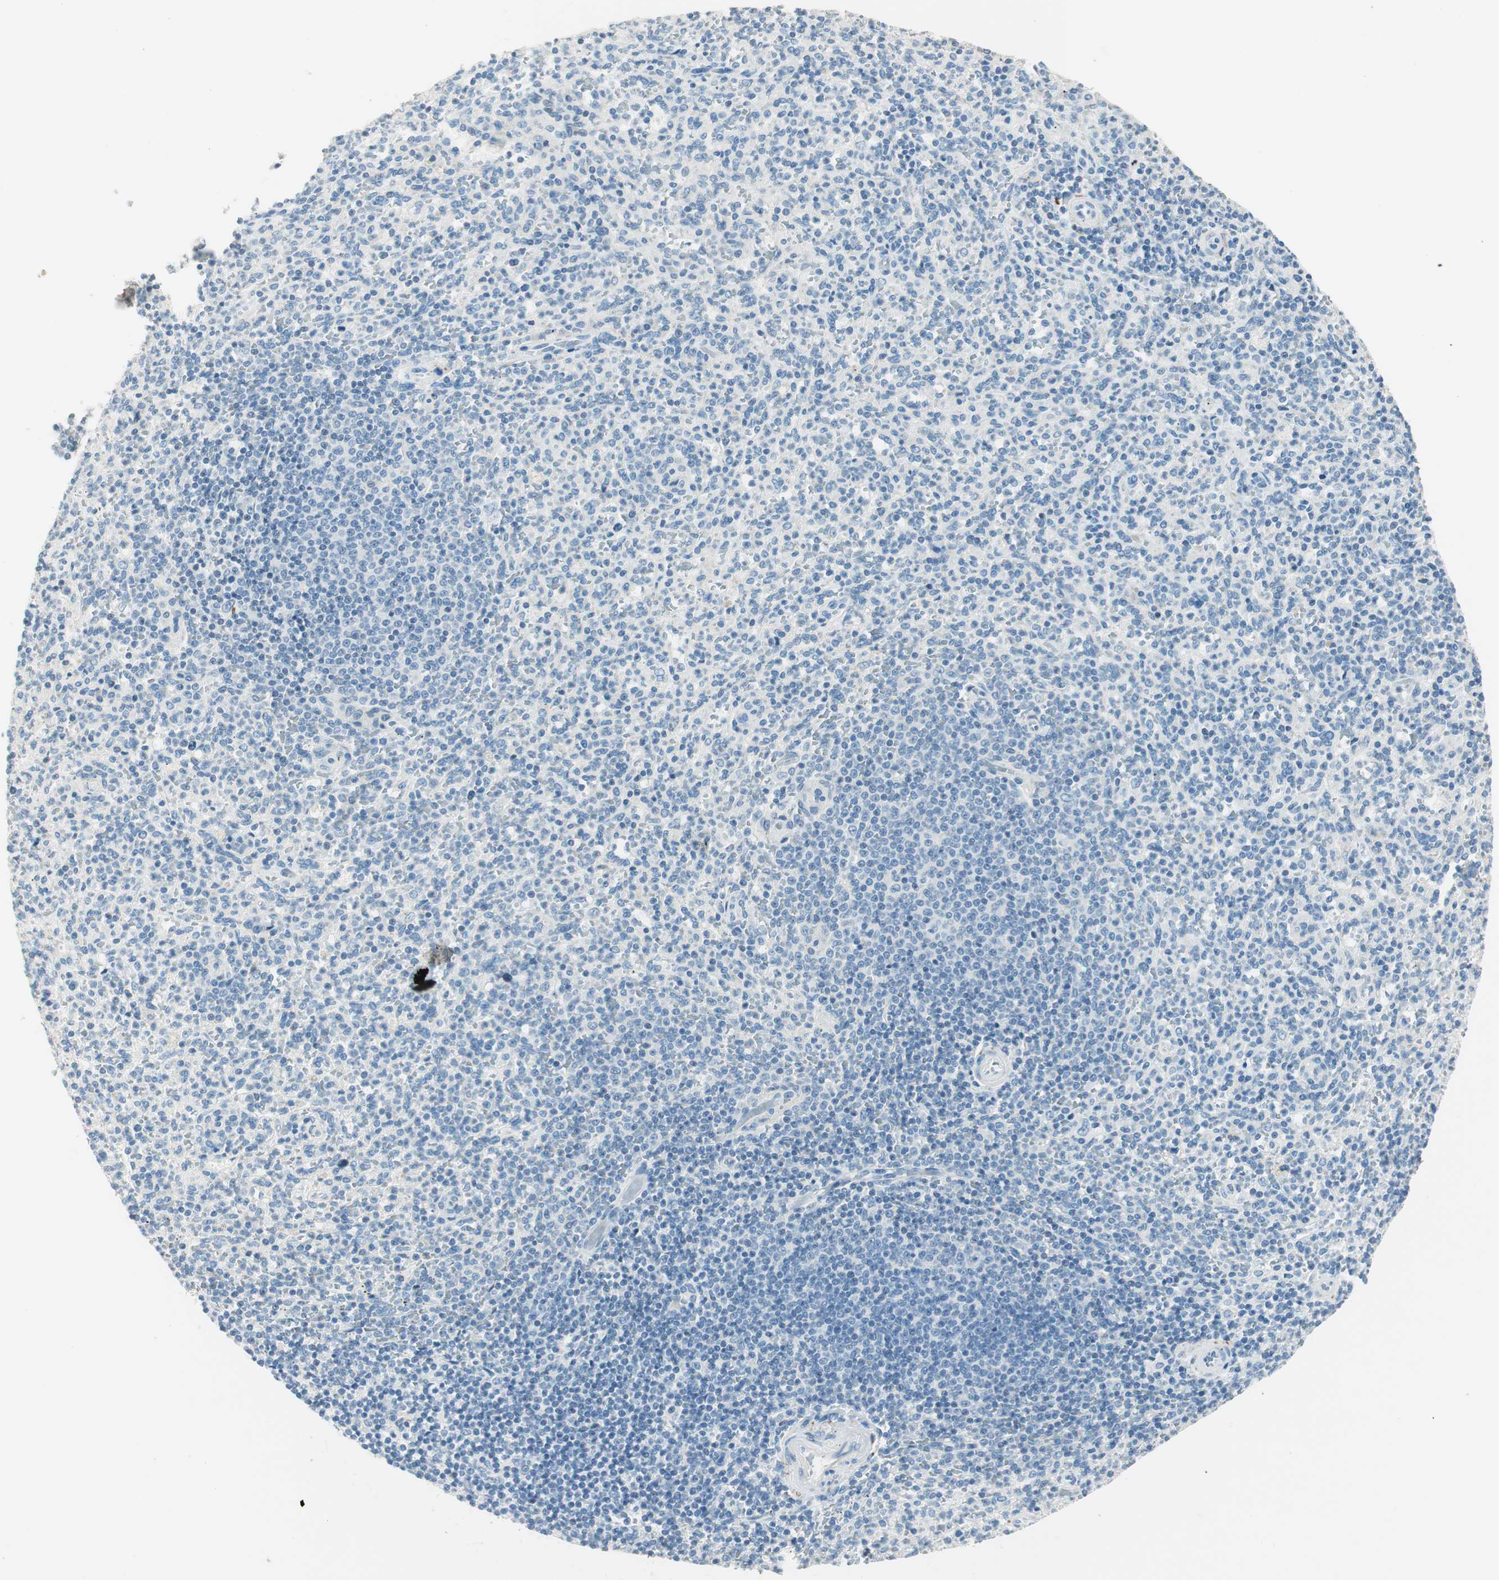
{"staining": {"intensity": "negative", "quantity": "none", "location": "none"}, "tissue": "spleen", "cell_type": "Cells in red pulp", "image_type": "normal", "snomed": [{"axis": "morphology", "description": "Normal tissue, NOS"}, {"axis": "topography", "description": "Spleen"}], "caption": "Immunohistochemical staining of normal human spleen reveals no significant staining in cells in red pulp. (DAB (3,3'-diaminobenzidine) immunohistochemistry (IHC) with hematoxylin counter stain).", "gene": "GNAO1", "patient": {"sex": "male", "age": 36}}